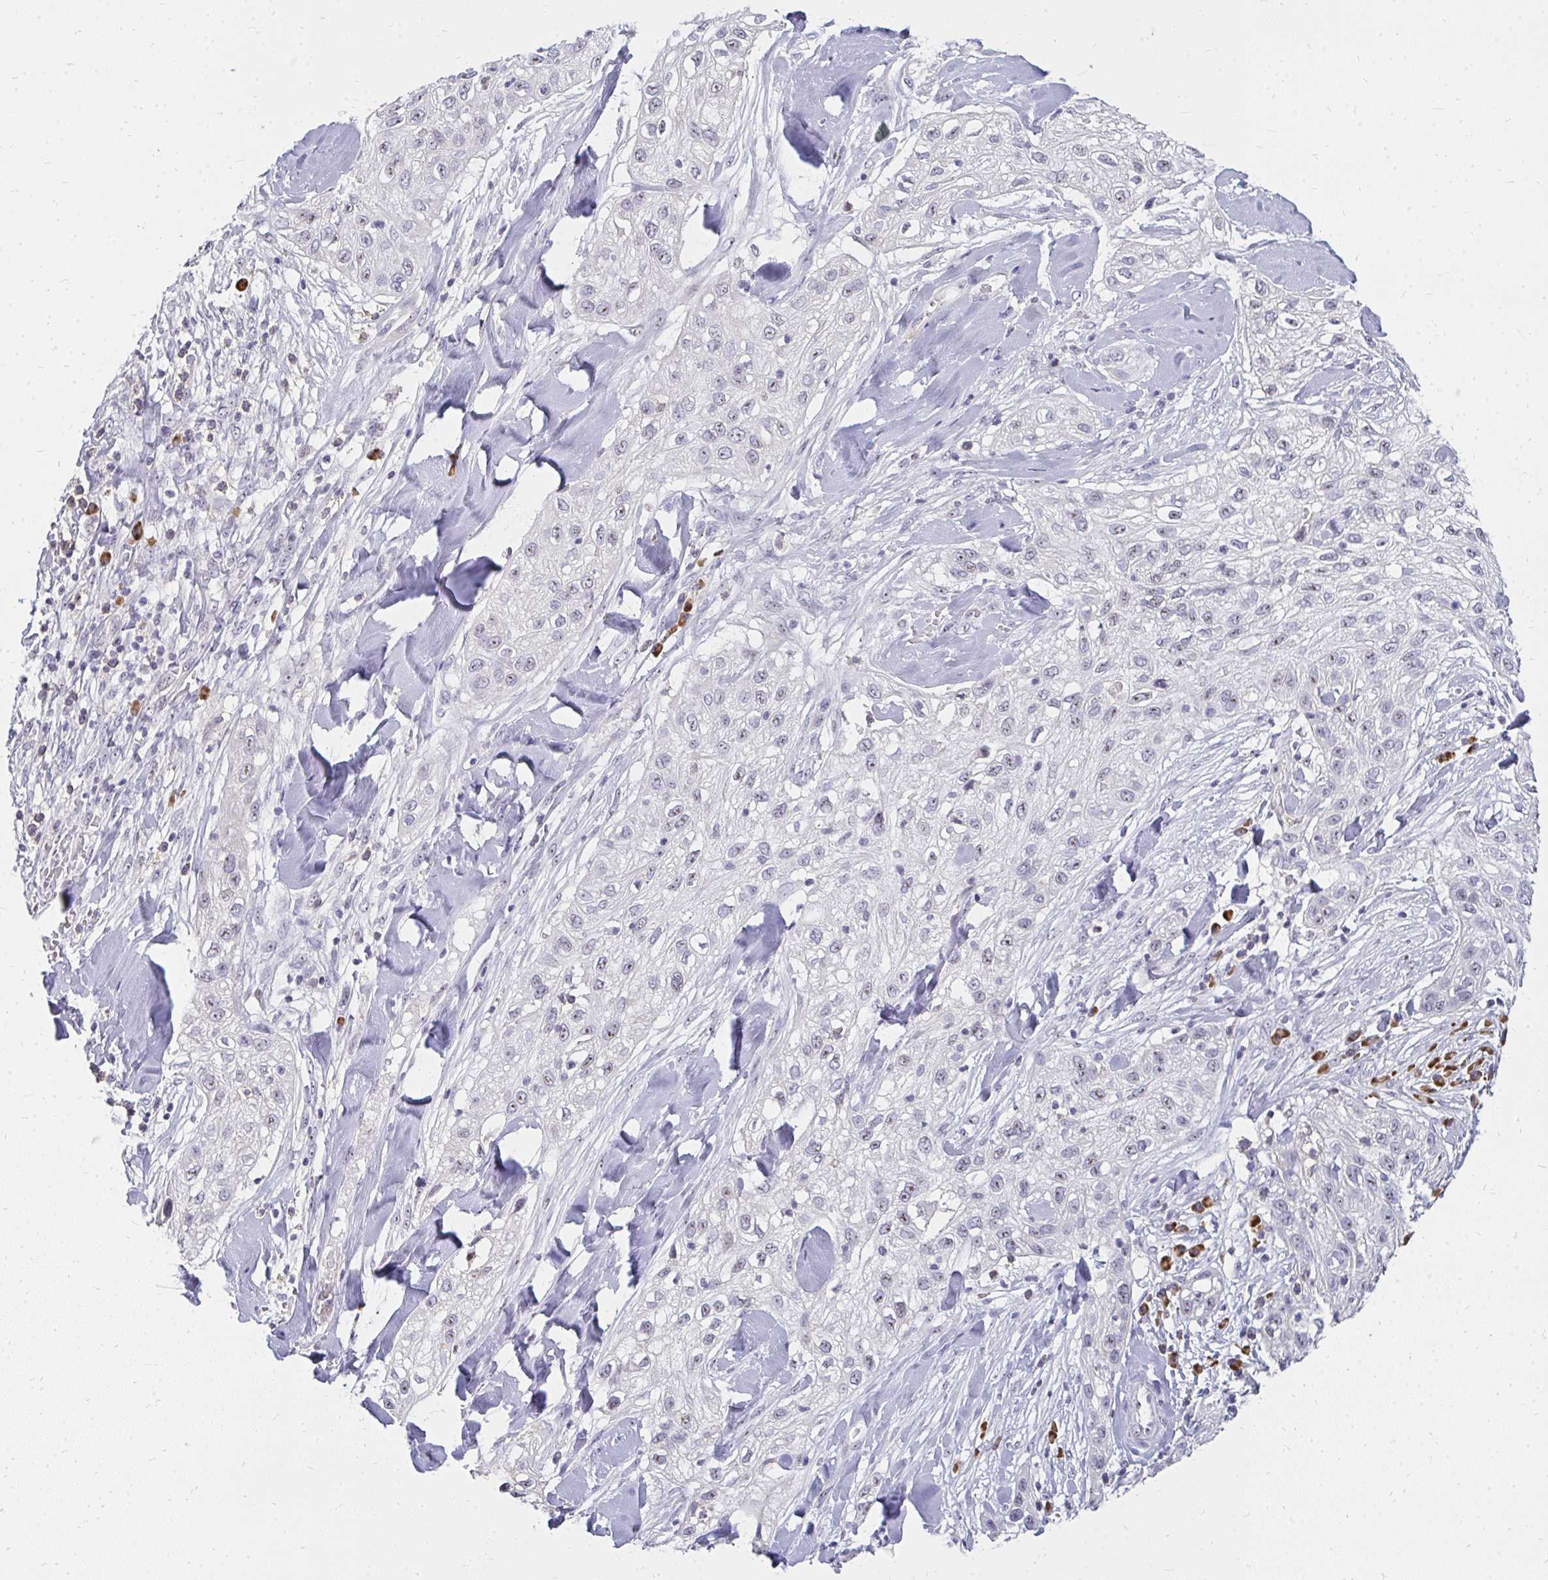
{"staining": {"intensity": "weak", "quantity": "<25%", "location": "nuclear"}, "tissue": "skin cancer", "cell_type": "Tumor cells", "image_type": "cancer", "snomed": [{"axis": "morphology", "description": "Squamous cell carcinoma, NOS"}, {"axis": "topography", "description": "Skin"}], "caption": "Micrograph shows no protein staining in tumor cells of squamous cell carcinoma (skin) tissue.", "gene": "FAM9A", "patient": {"sex": "male", "age": 82}}